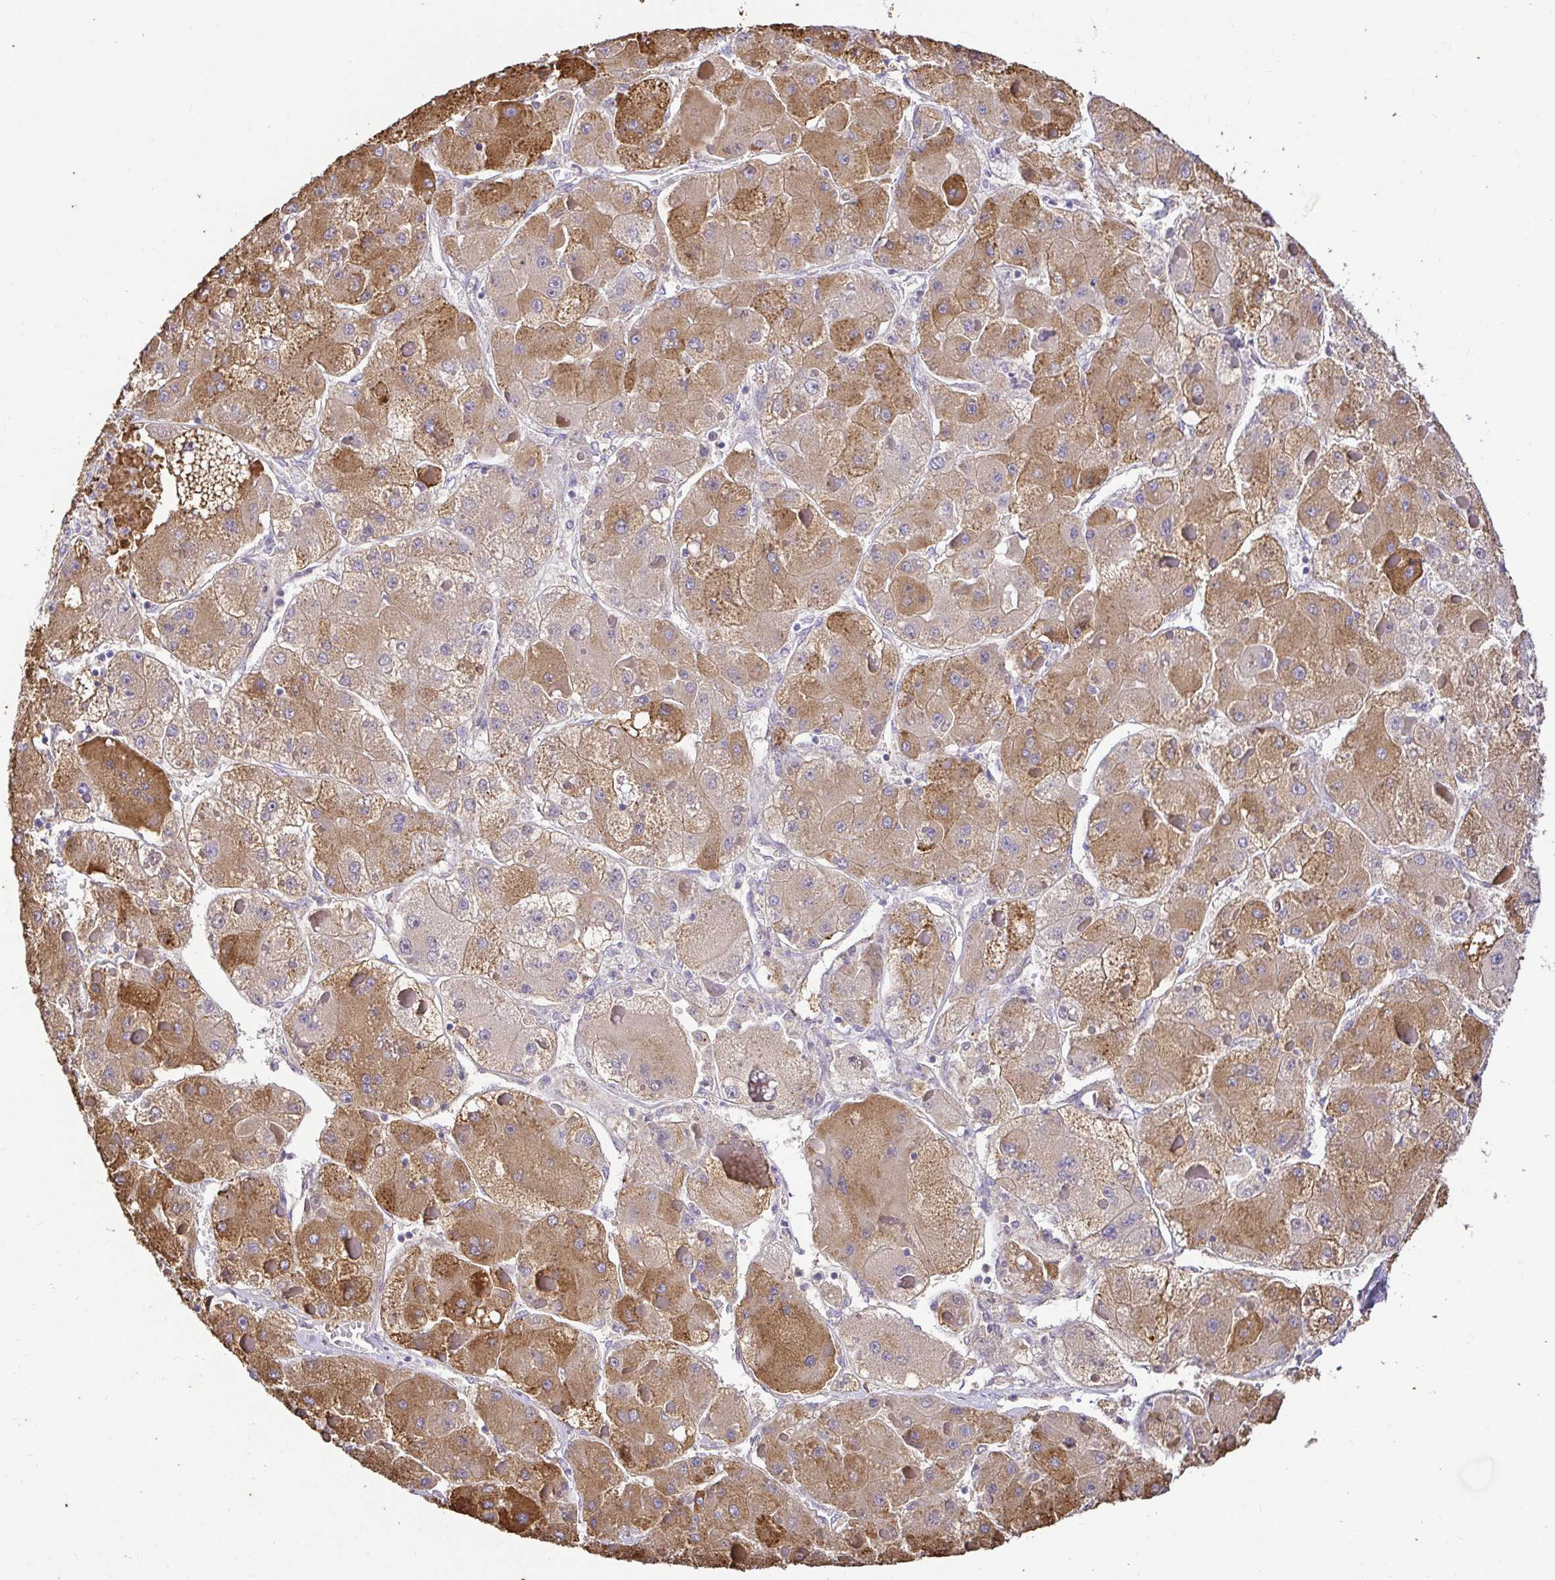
{"staining": {"intensity": "moderate", "quantity": ">75%", "location": "cytoplasmic/membranous"}, "tissue": "liver cancer", "cell_type": "Tumor cells", "image_type": "cancer", "snomed": [{"axis": "morphology", "description": "Carcinoma, Hepatocellular, NOS"}, {"axis": "topography", "description": "Liver"}], "caption": "Immunohistochemical staining of liver cancer reveals moderate cytoplasmic/membranous protein positivity in approximately >75% of tumor cells.", "gene": "CDO1", "patient": {"sex": "female", "age": 73}}